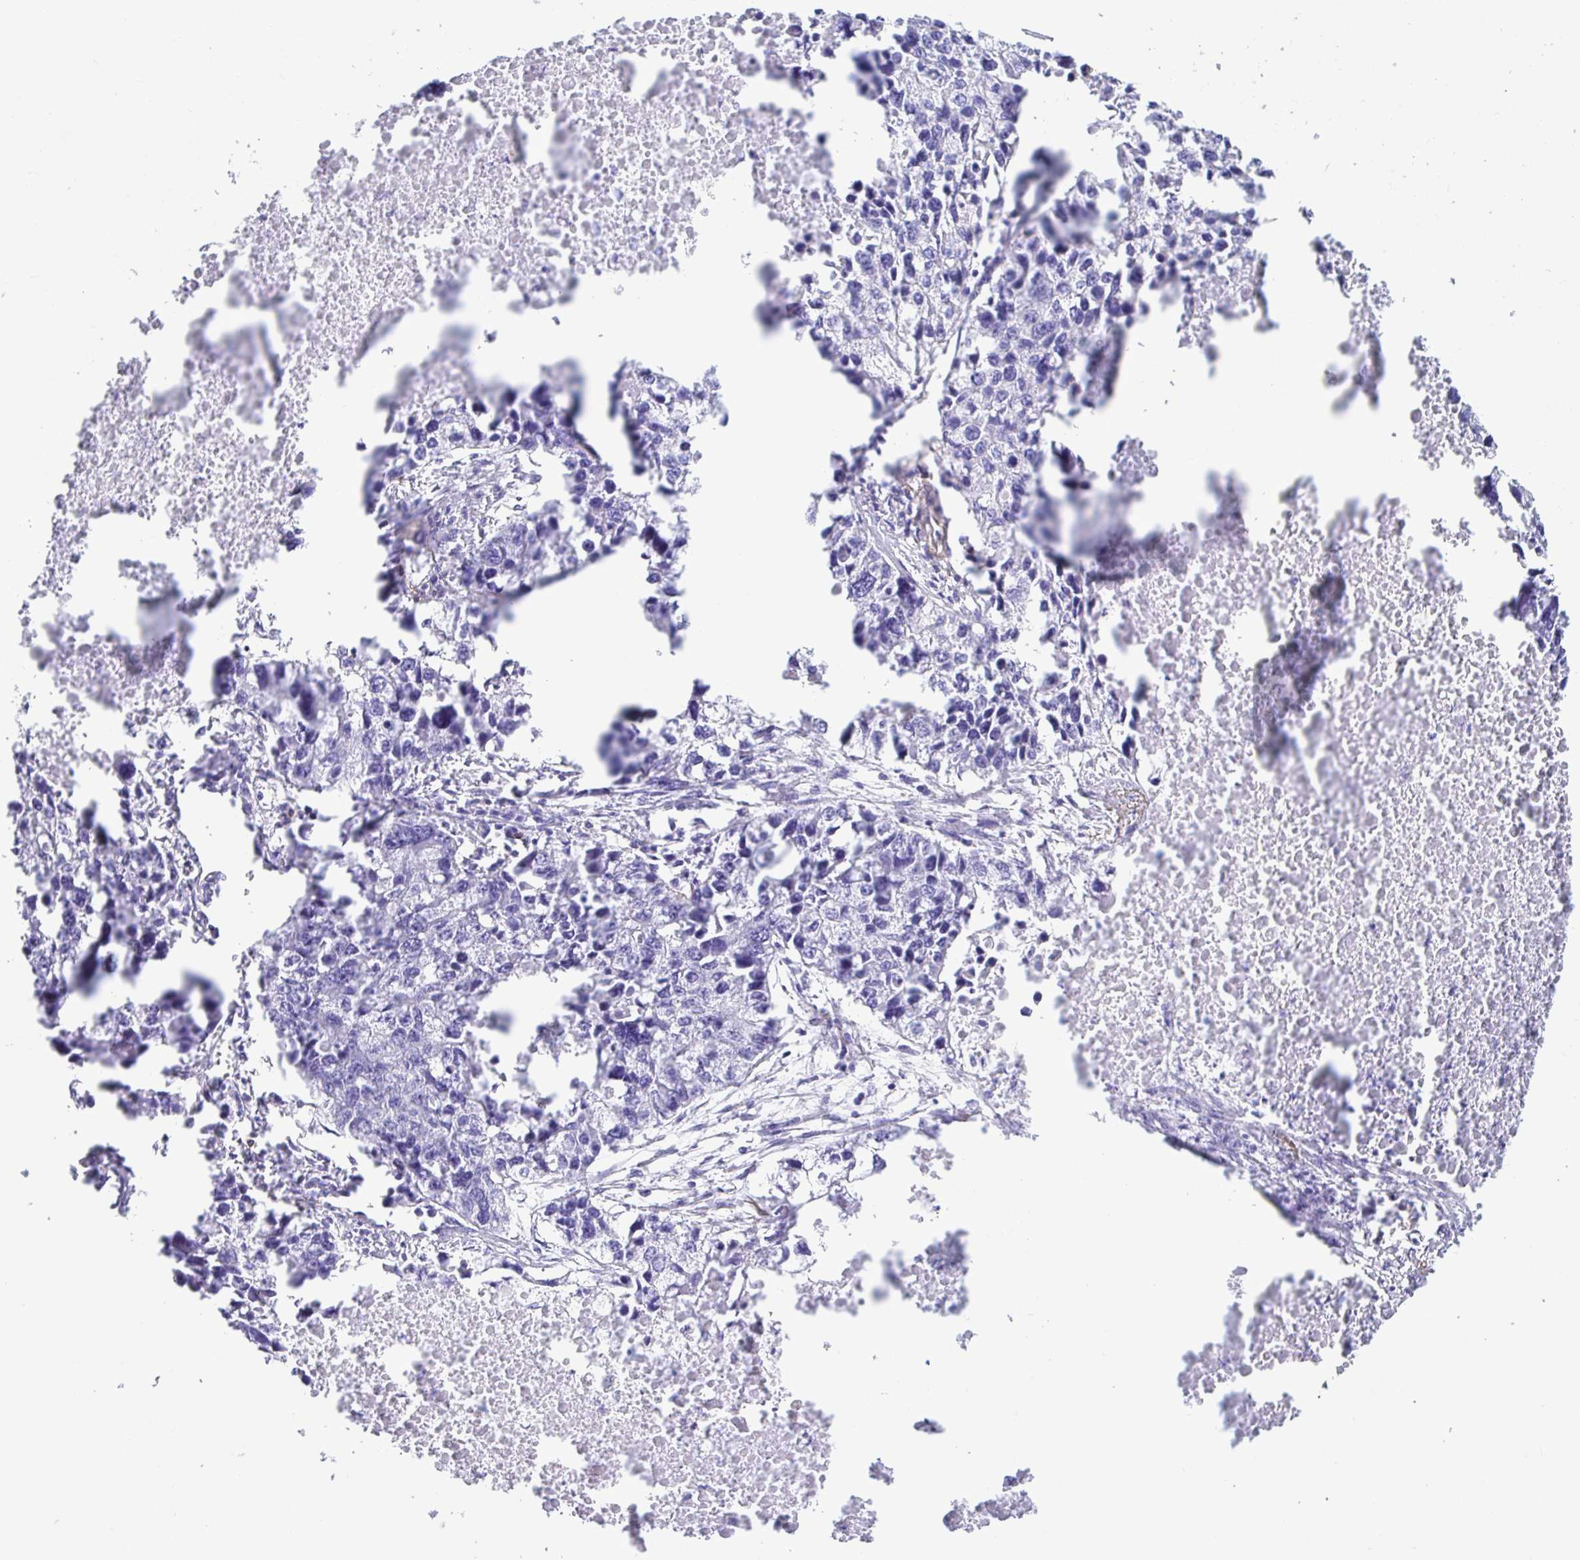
{"staining": {"intensity": "negative", "quantity": "none", "location": "none"}, "tissue": "lung cancer", "cell_type": "Tumor cells", "image_type": "cancer", "snomed": [{"axis": "morphology", "description": "Adenocarcinoma, NOS"}, {"axis": "topography", "description": "Lung"}], "caption": "Image shows no protein positivity in tumor cells of adenocarcinoma (lung) tissue.", "gene": "CD5", "patient": {"sex": "female", "age": 51}}